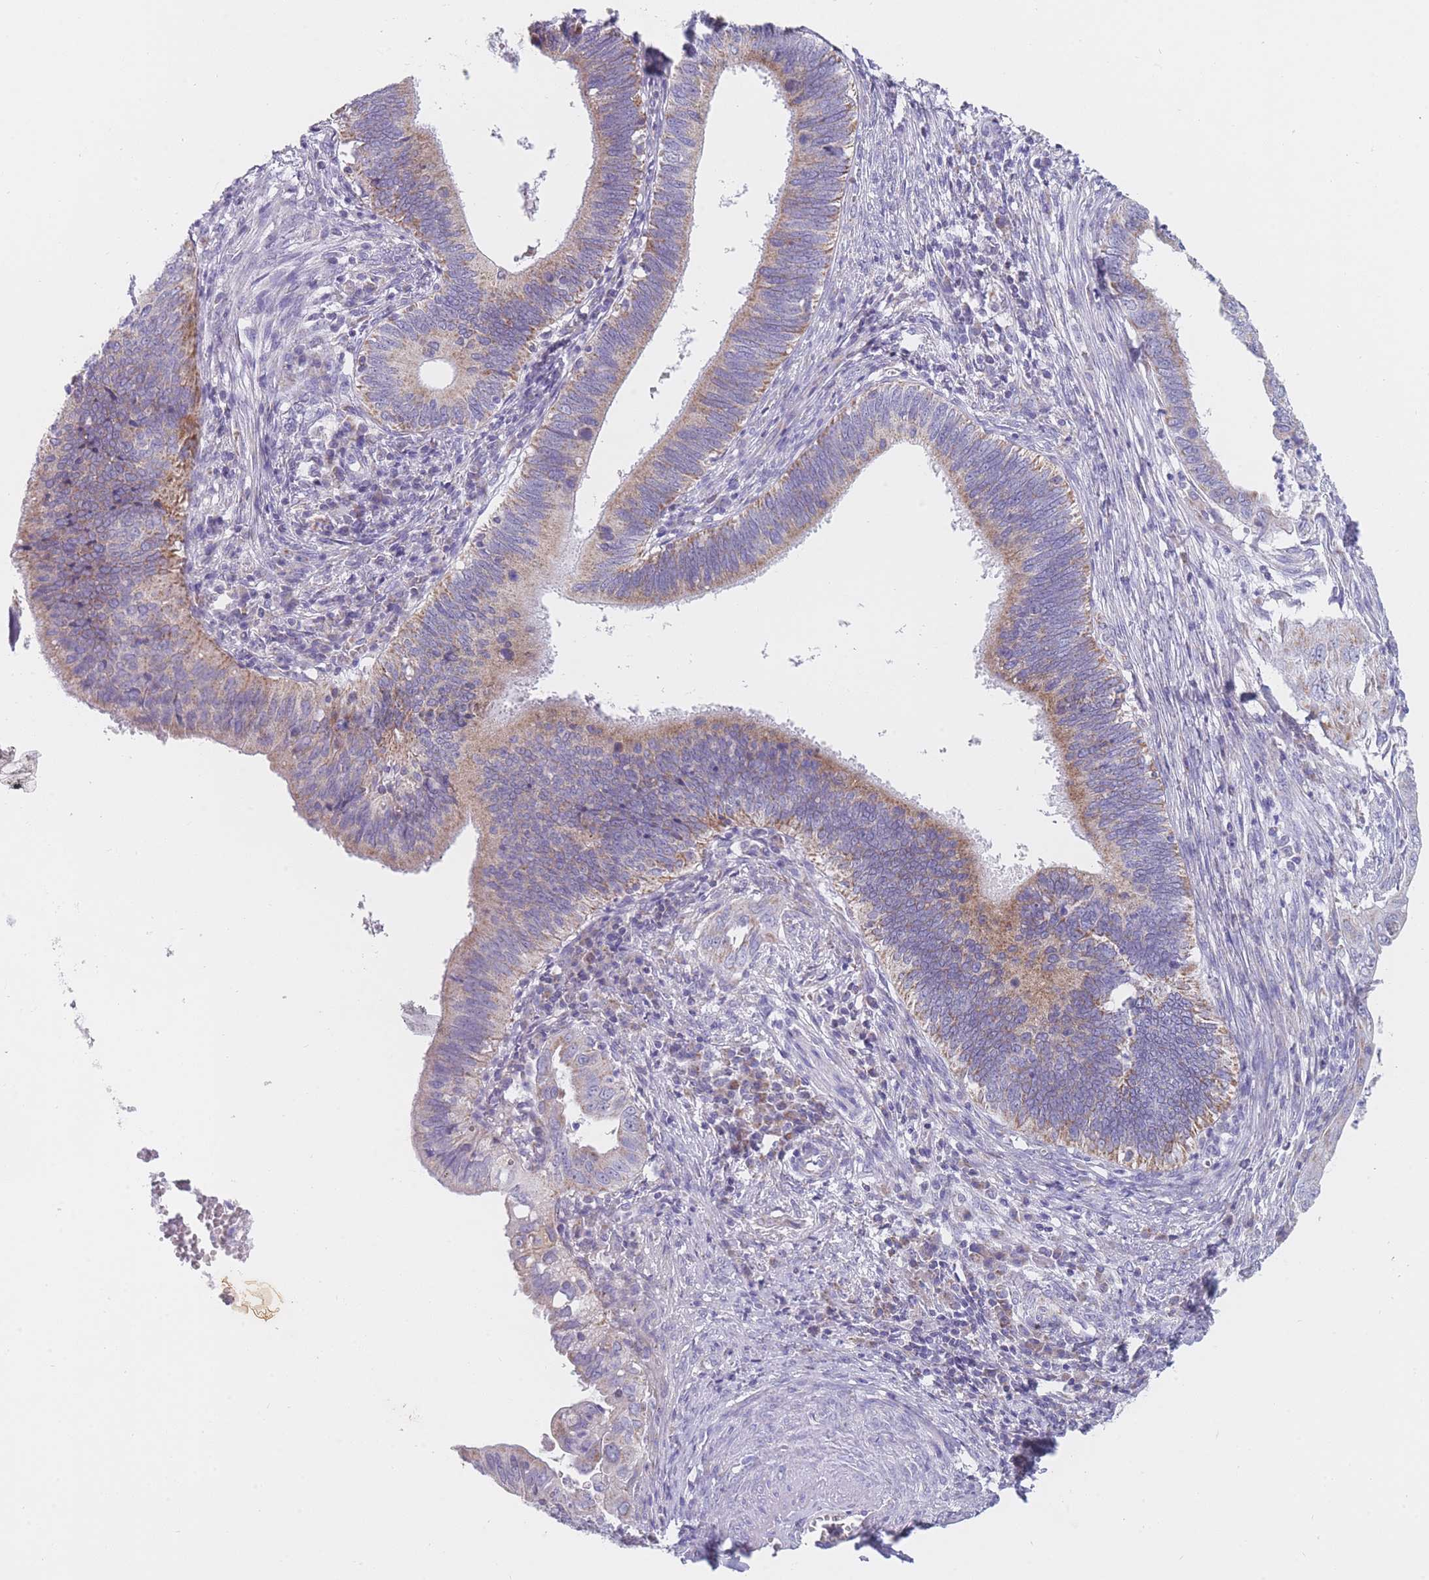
{"staining": {"intensity": "moderate", "quantity": "25%-75%", "location": "cytoplasmic/membranous"}, "tissue": "cervical cancer", "cell_type": "Tumor cells", "image_type": "cancer", "snomed": [{"axis": "morphology", "description": "Adenocarcinoma, NOS"}, {"axis": "topography", "description": "Cervix"}], "caption": "Moderate cytoplasmic/membranous protein staining is identified in about 25%-75% of tumor cells in cervical adenocarcinoma. (DAB (3,3'-diaminobenzidine) = brown stain, brightfield microscopy at high magnification).", "gene": "MRPS14", "patient": {"sex": "female", "age": 42}}